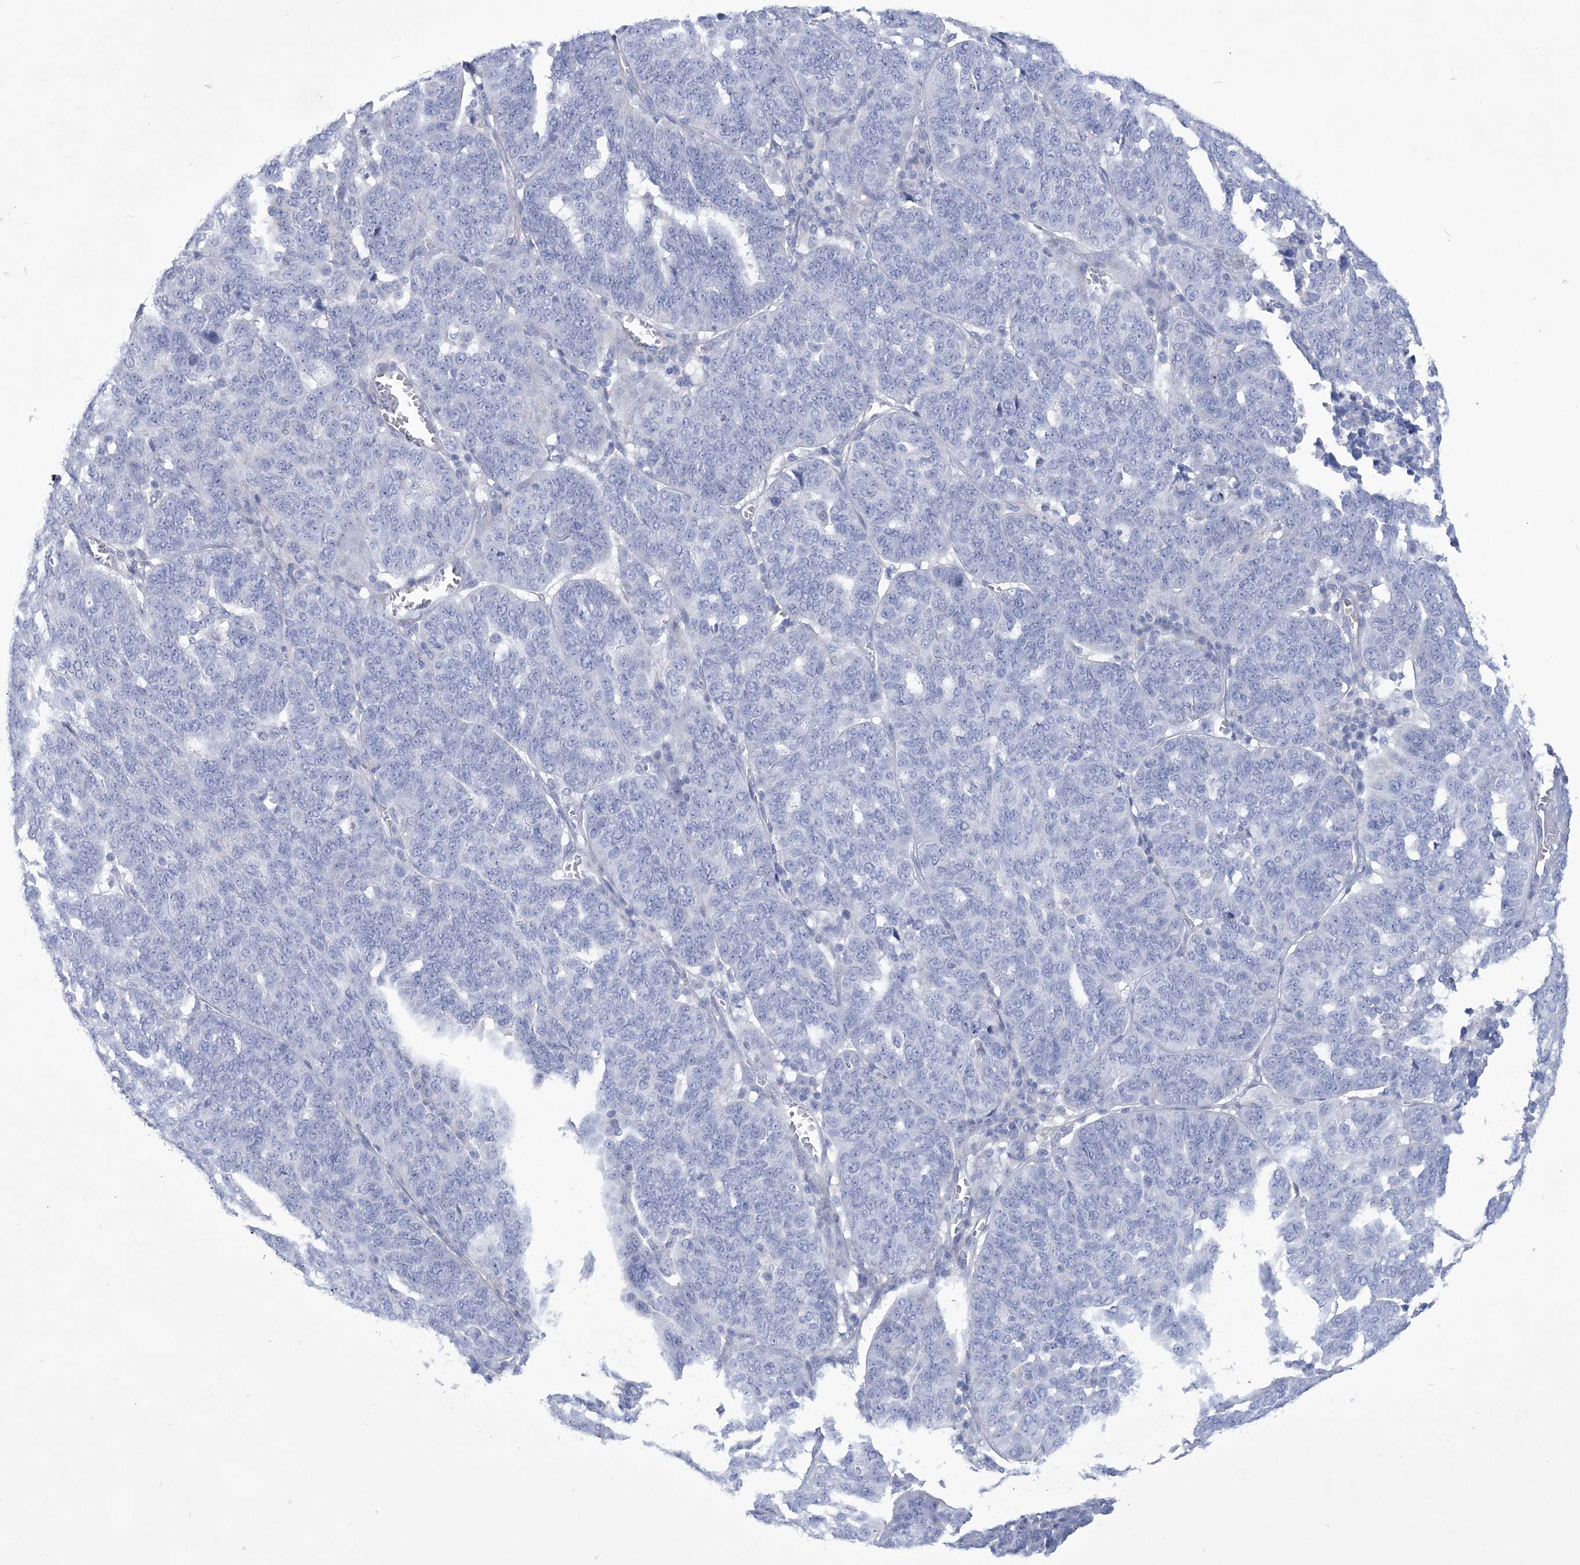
{"staining": {"intensity": "negative", "quantity": "none", "location": "none"}, "tissue": "ovarian cancer", "cell_type": "Tumor cells", "image_type": "cancer", "snomed": [{"axis": "morphology", "description": "Cystadenocarcinoma, serous, NOS"}, {"axis": "topography", "description": "Ovary"}], "caption": "Protein analysis of serous cystadenocarcinoma (ovarian) demonstrates no significant expression in tumor cells.", "gene": "WDR74", "patient": {"sex": "female", "age": 59}}